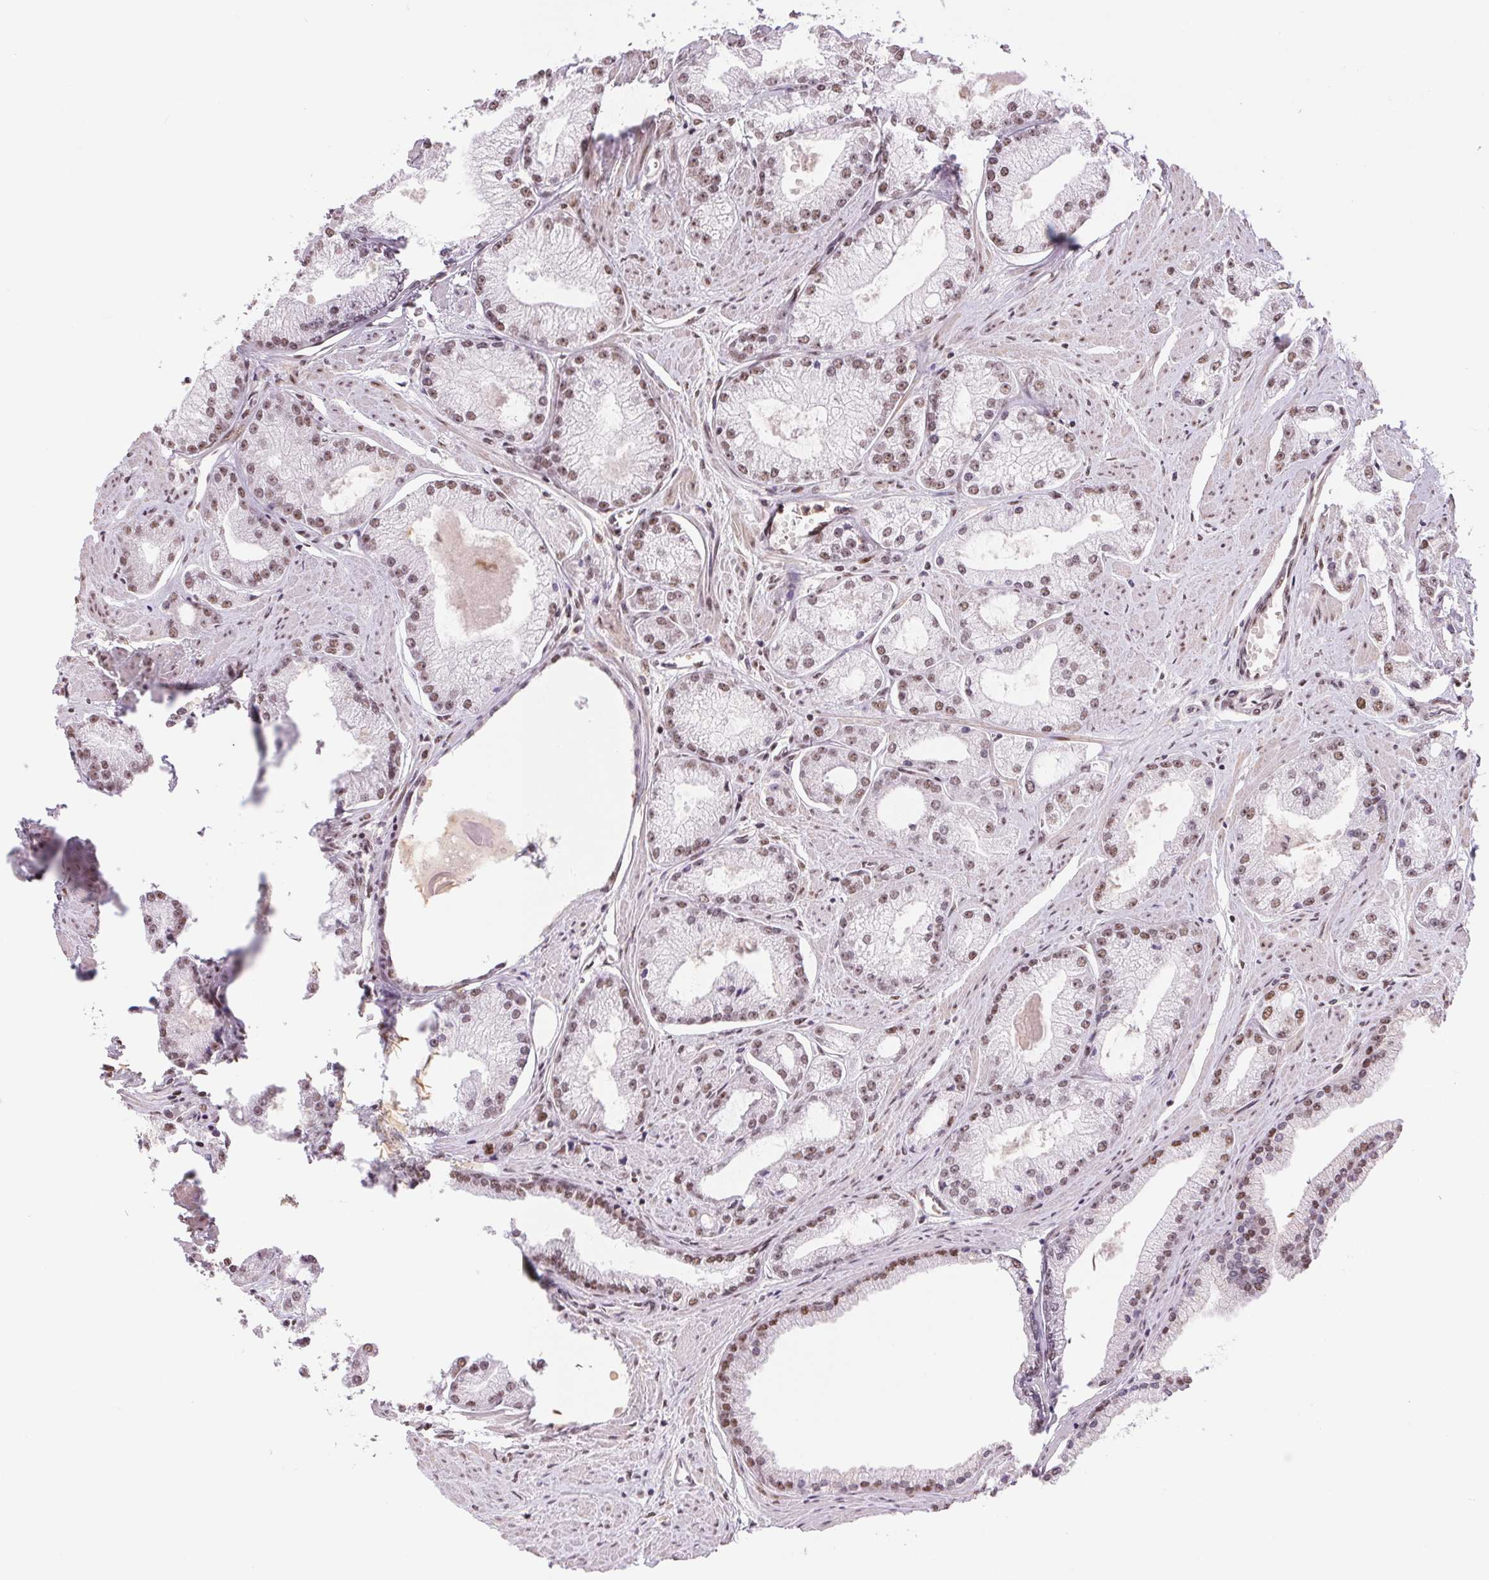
{"staining": {"intensity": "moderate", "quantity": "25%-75%", "location": "nuclear"}, "tissue": "prostate cancer", "cell_type": "Tumor cells", "image_type": "cancer", "snomed": [{"axis": "morphology", "description": "Adenocarcinoma, High grade"}, {"axis": "topography", "description": "Prostate"}], "caption": "This histopathology image exhibits IHC staining of human prostate cancer, with medium moderate nuclear expression in approximately 25%-75% of tumor cells.", "gene": "SREK1", "patient": {"sex": "male", "age": 68}}